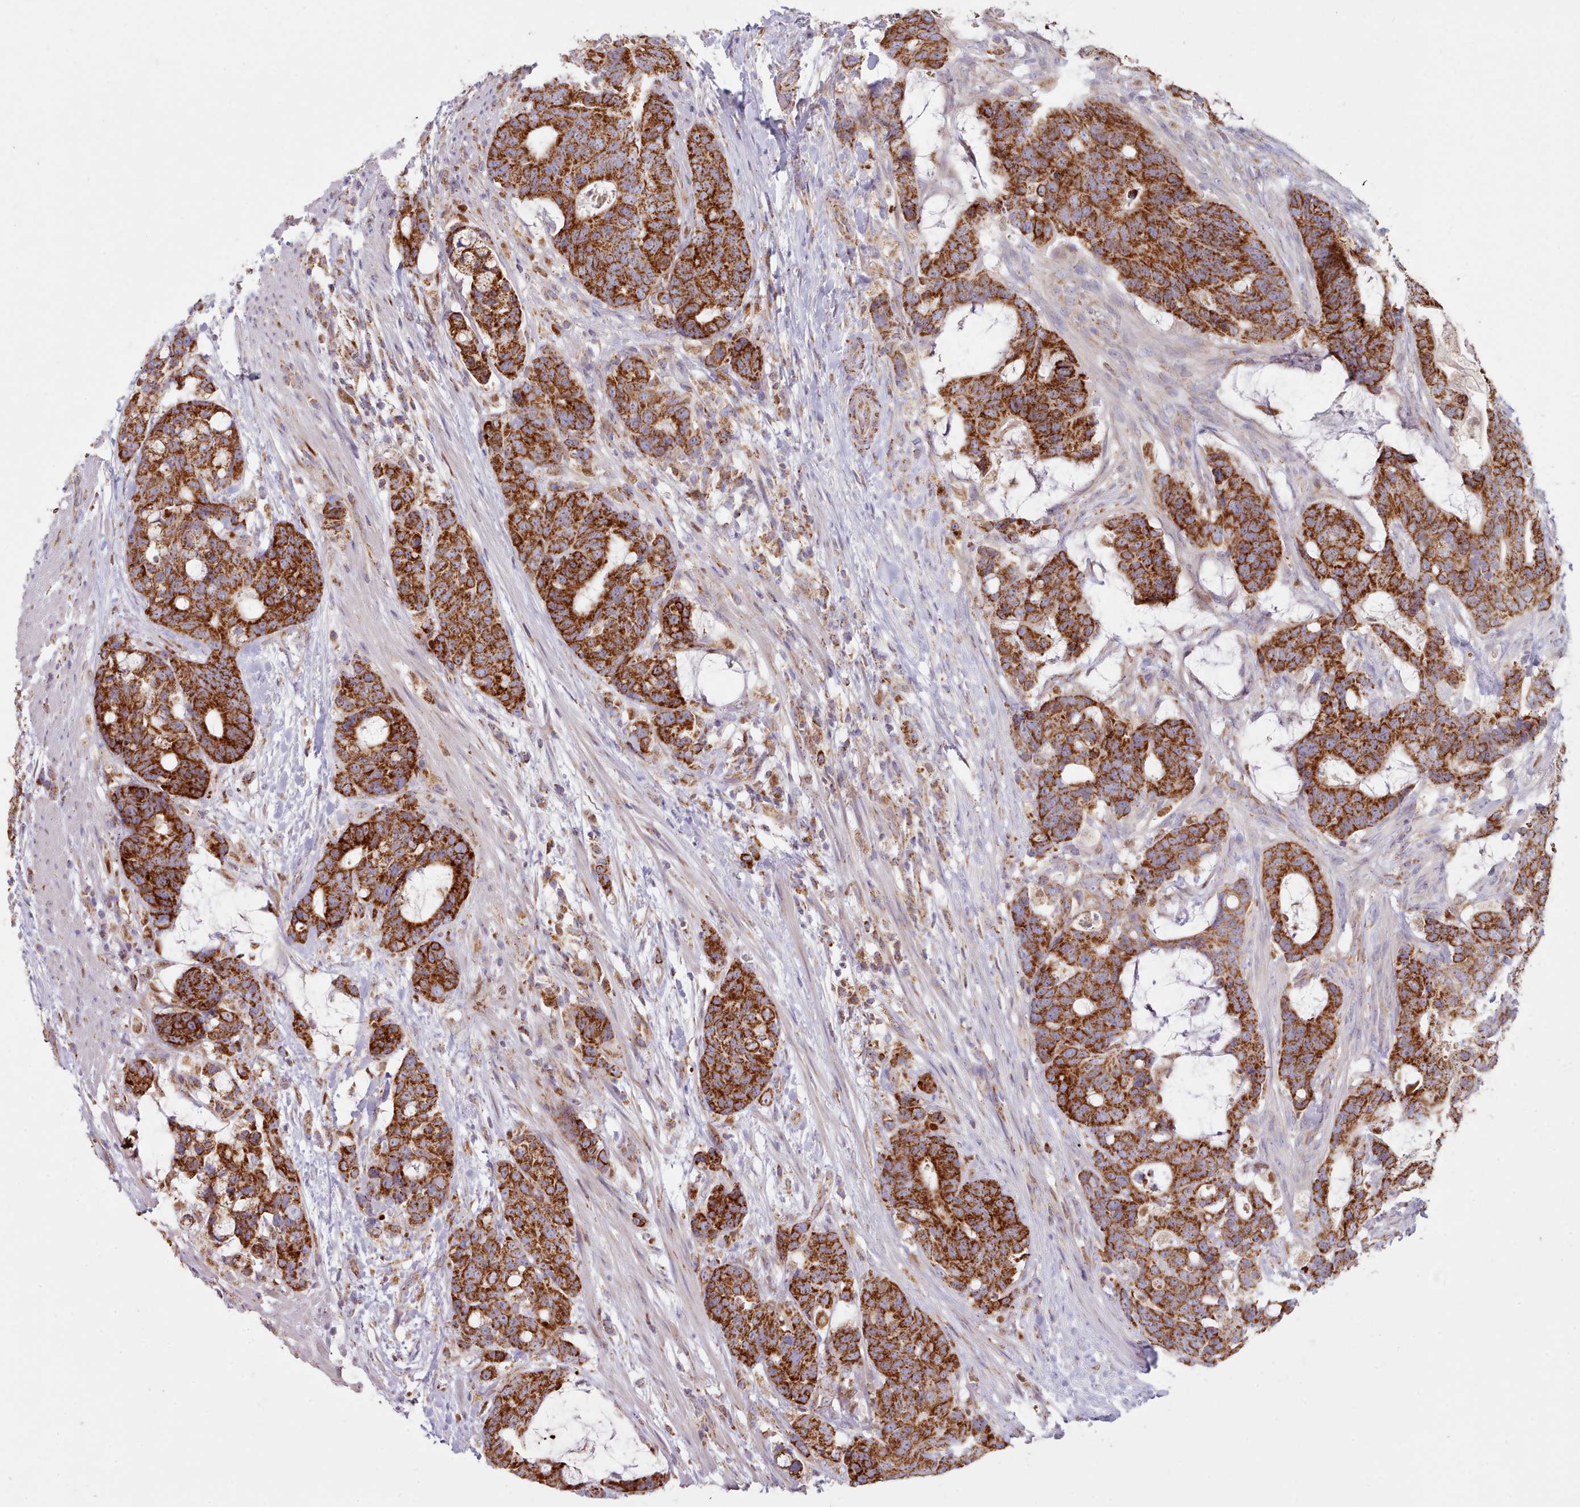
{"staining": {"intensity": "strong", "quantity": ">75%", "location": "cytoplasmic/membranous"}, "tissue": "colorectal cancer", "cell_type": "Tumor cells", "image_type": "cancer", "snomed": [{"axis": "morphology", "description": "Adenocarcinoma, NOS"}, {"axis": "topography", "description": "Colon"}], "caption": "The micrograph demonstrates a brown stain indicating the presence of a protein in the cytoplasmic/membranous of tumor cells in colorectal adenocarcinoma. (Brightfield microscopy of DAB IHC at high magnification).", "gene": "HSDL2", "patient": {"sex": "female", "age": 82}}